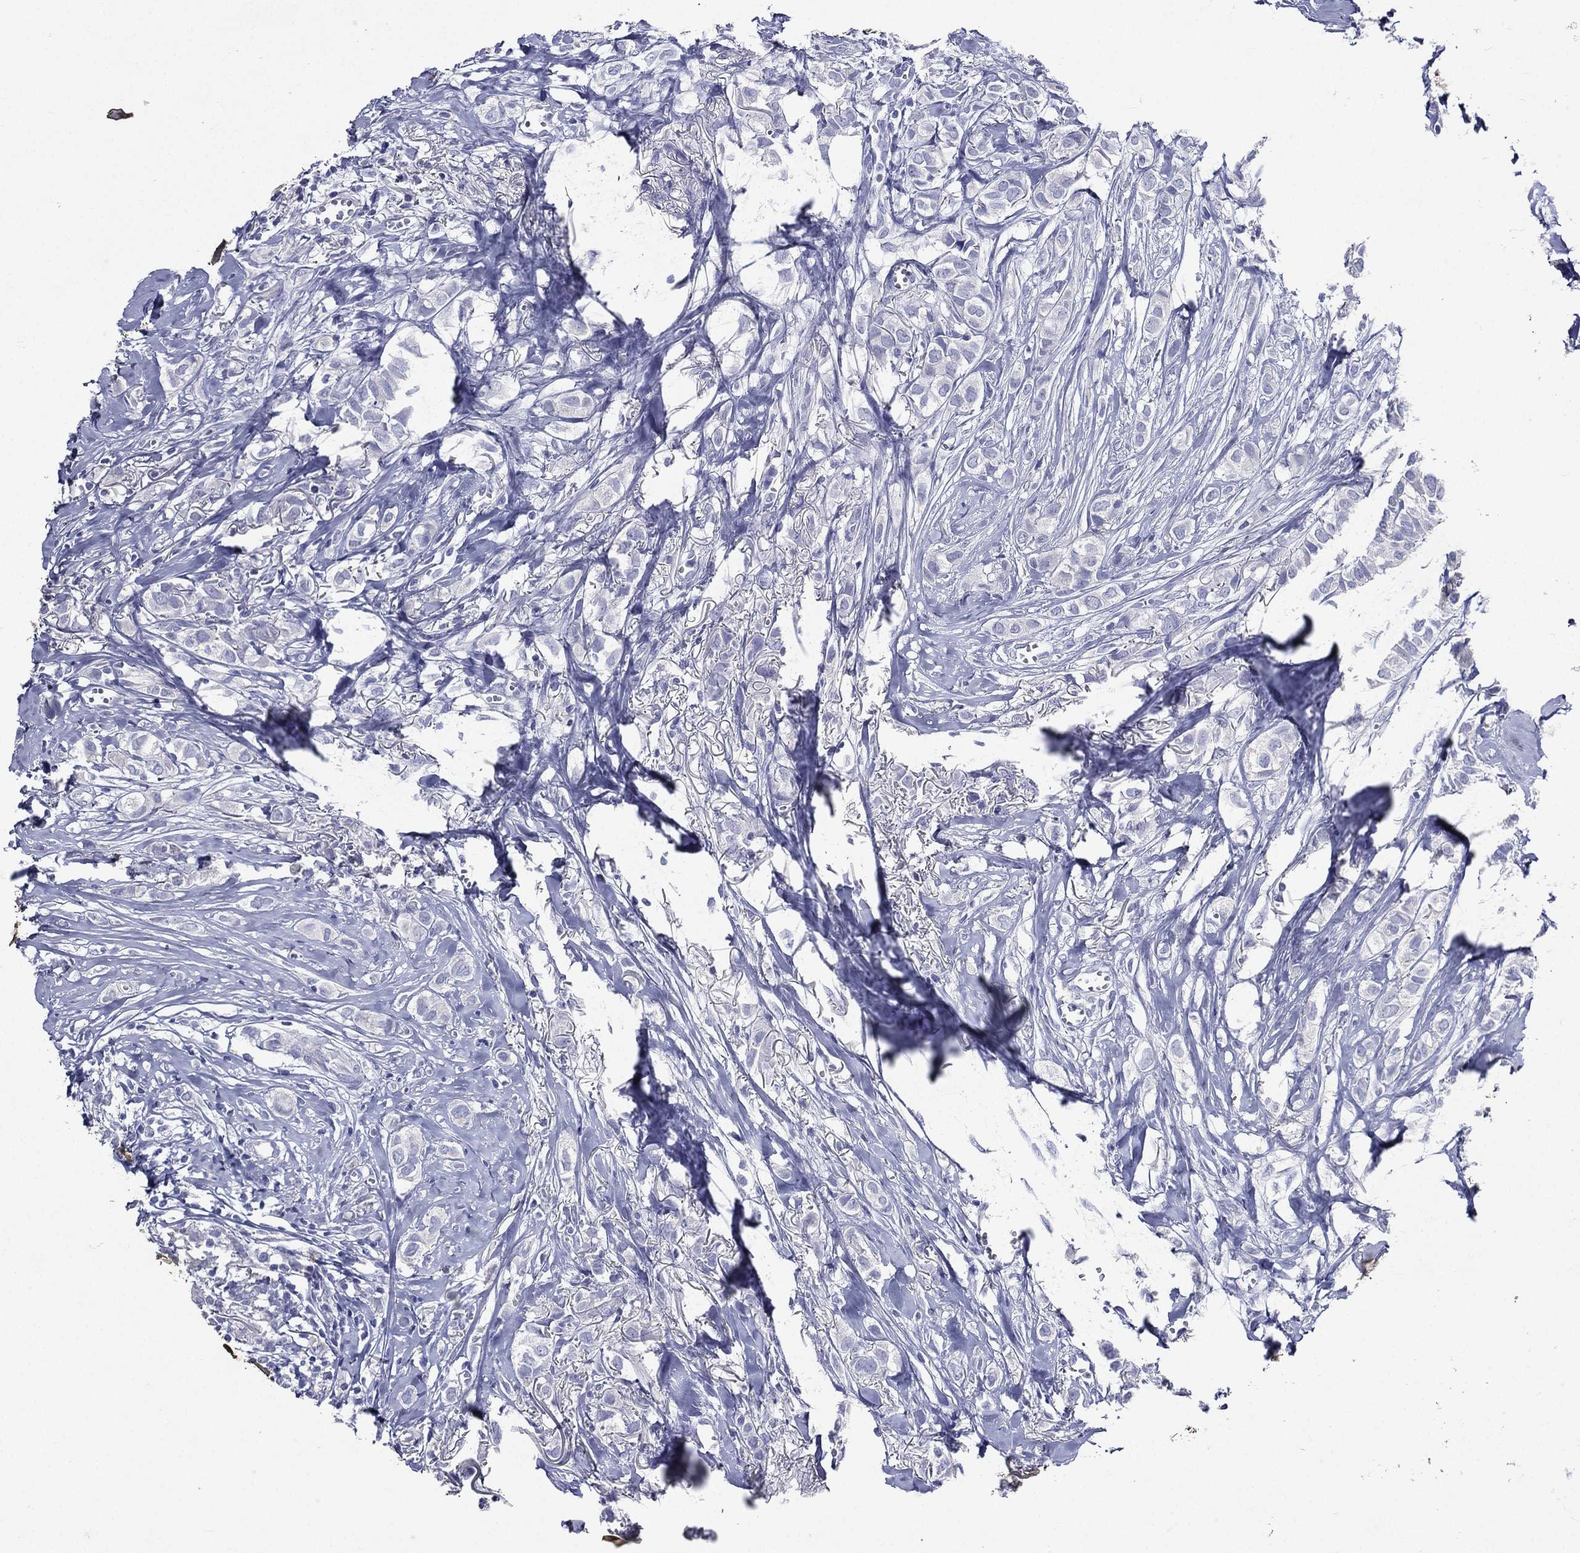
{"staining": {"intensity": "negative", "quantity": "none", "location": "none"}, "tissue": "breast cancer", "cell_type": "Tumor cells", "image_type": "cancer", "snomed": [{"axis": "morphology", "description": "Duct carcinoma"}, {"axis": "topography", "description": "Breast"}], "caption": "This is an immunohistochemistry image of breast cancer (infiltrating ductal carcinoma). There is no staining in tumor cells.", "gene": "TGM1", "patient": {"sex": "female", "age": 85}}